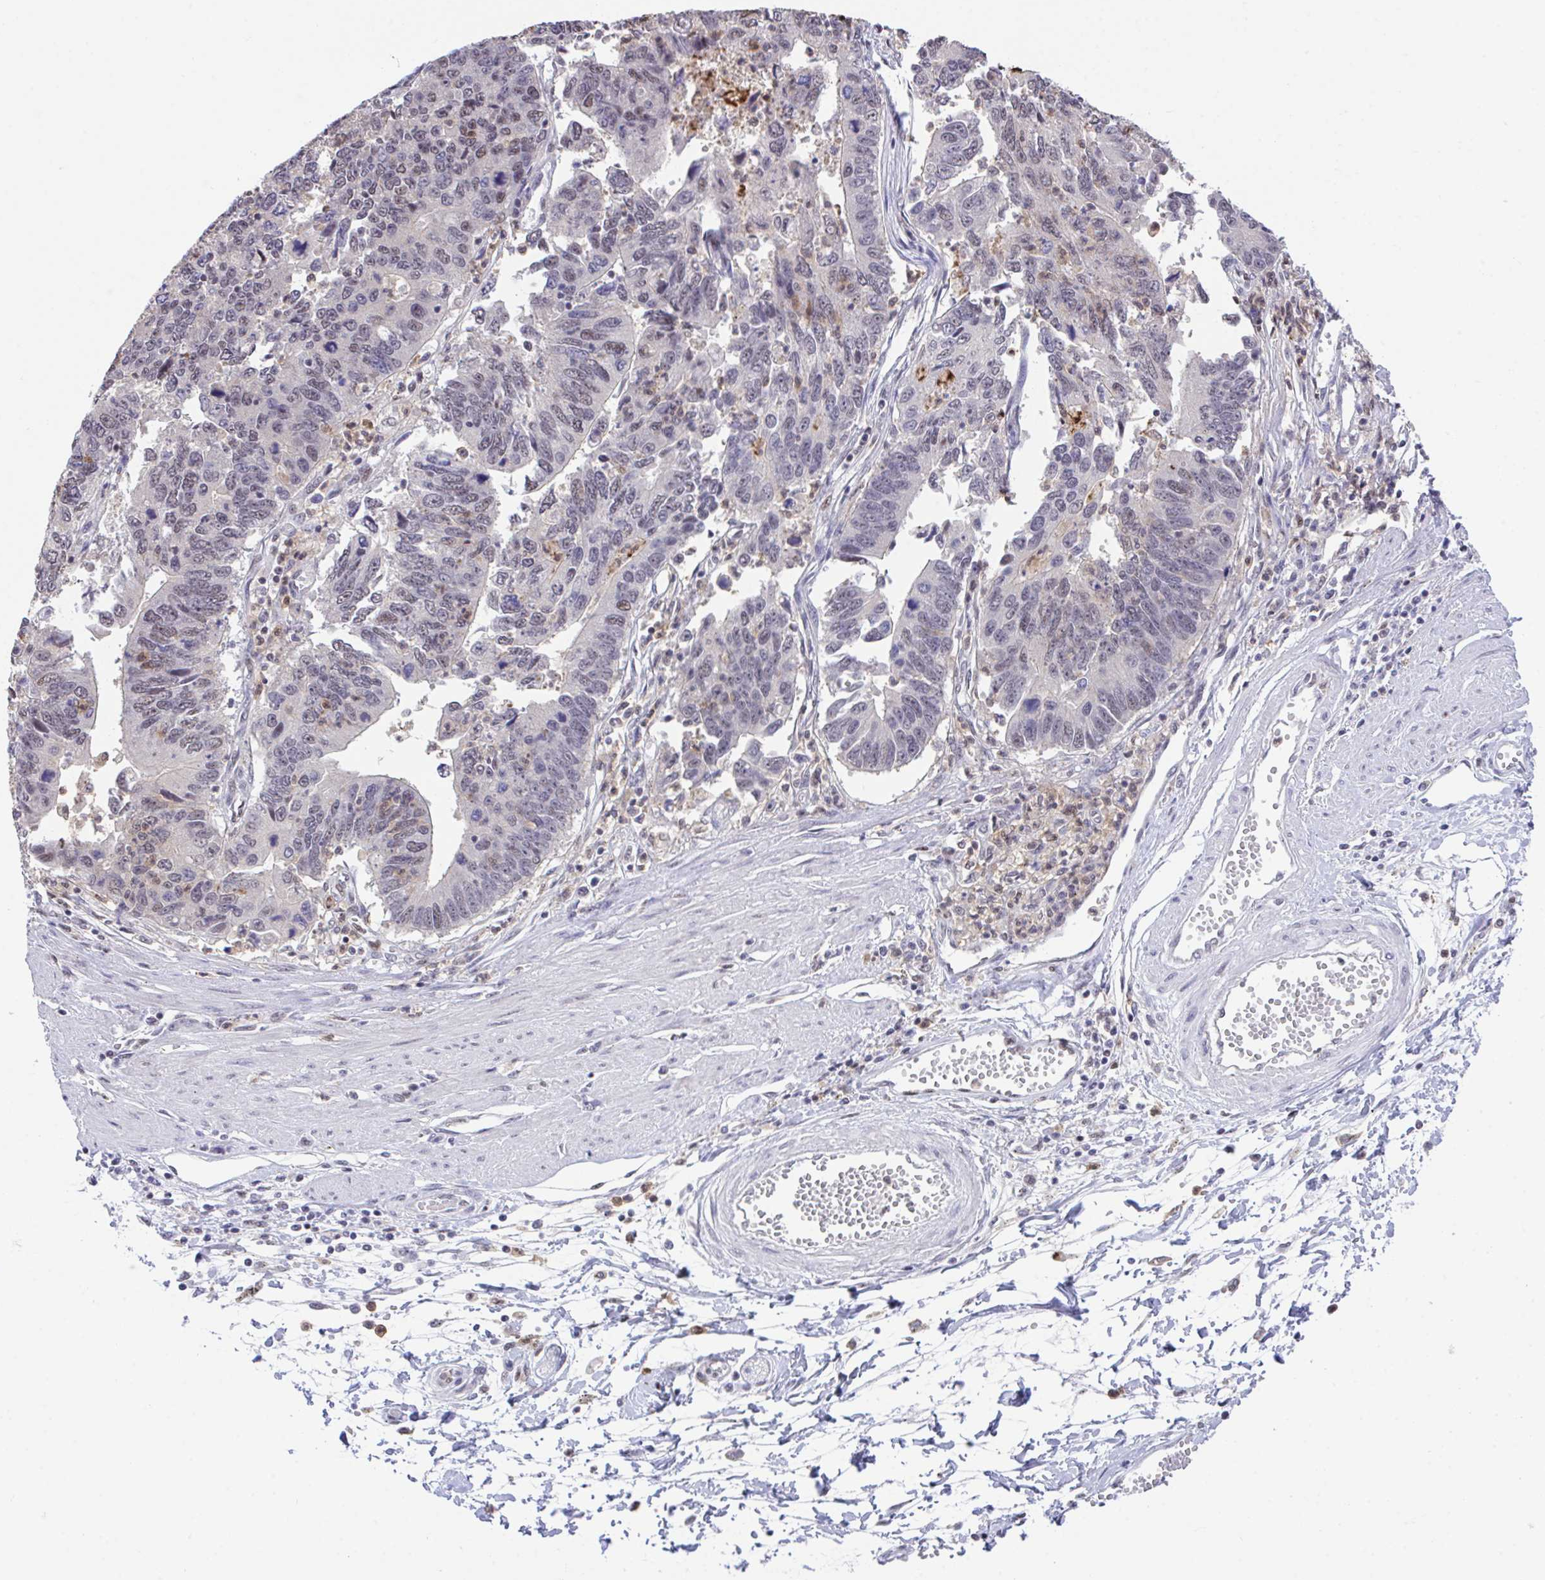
{"staining": {"intensity": "weak", "quantity": "<25%", "location": "nuclear"}, "tissue": "stomach cancer", "cell_type": "Tumor cells", "image_type": "cancer", "snomed": [{"axis": "morphology", "description": "Adenocarcinoma, NOS"}, {"axis": "topography", "description": "Stomach"}], "caption": "DAB (3,3'-diaminobenzidine) immunohistochemical staining of stomach cancer demonstrates no significant expression in tumor cells.", "gene": "OR6K3", "patient": {"sex": "male", "age": 59}}